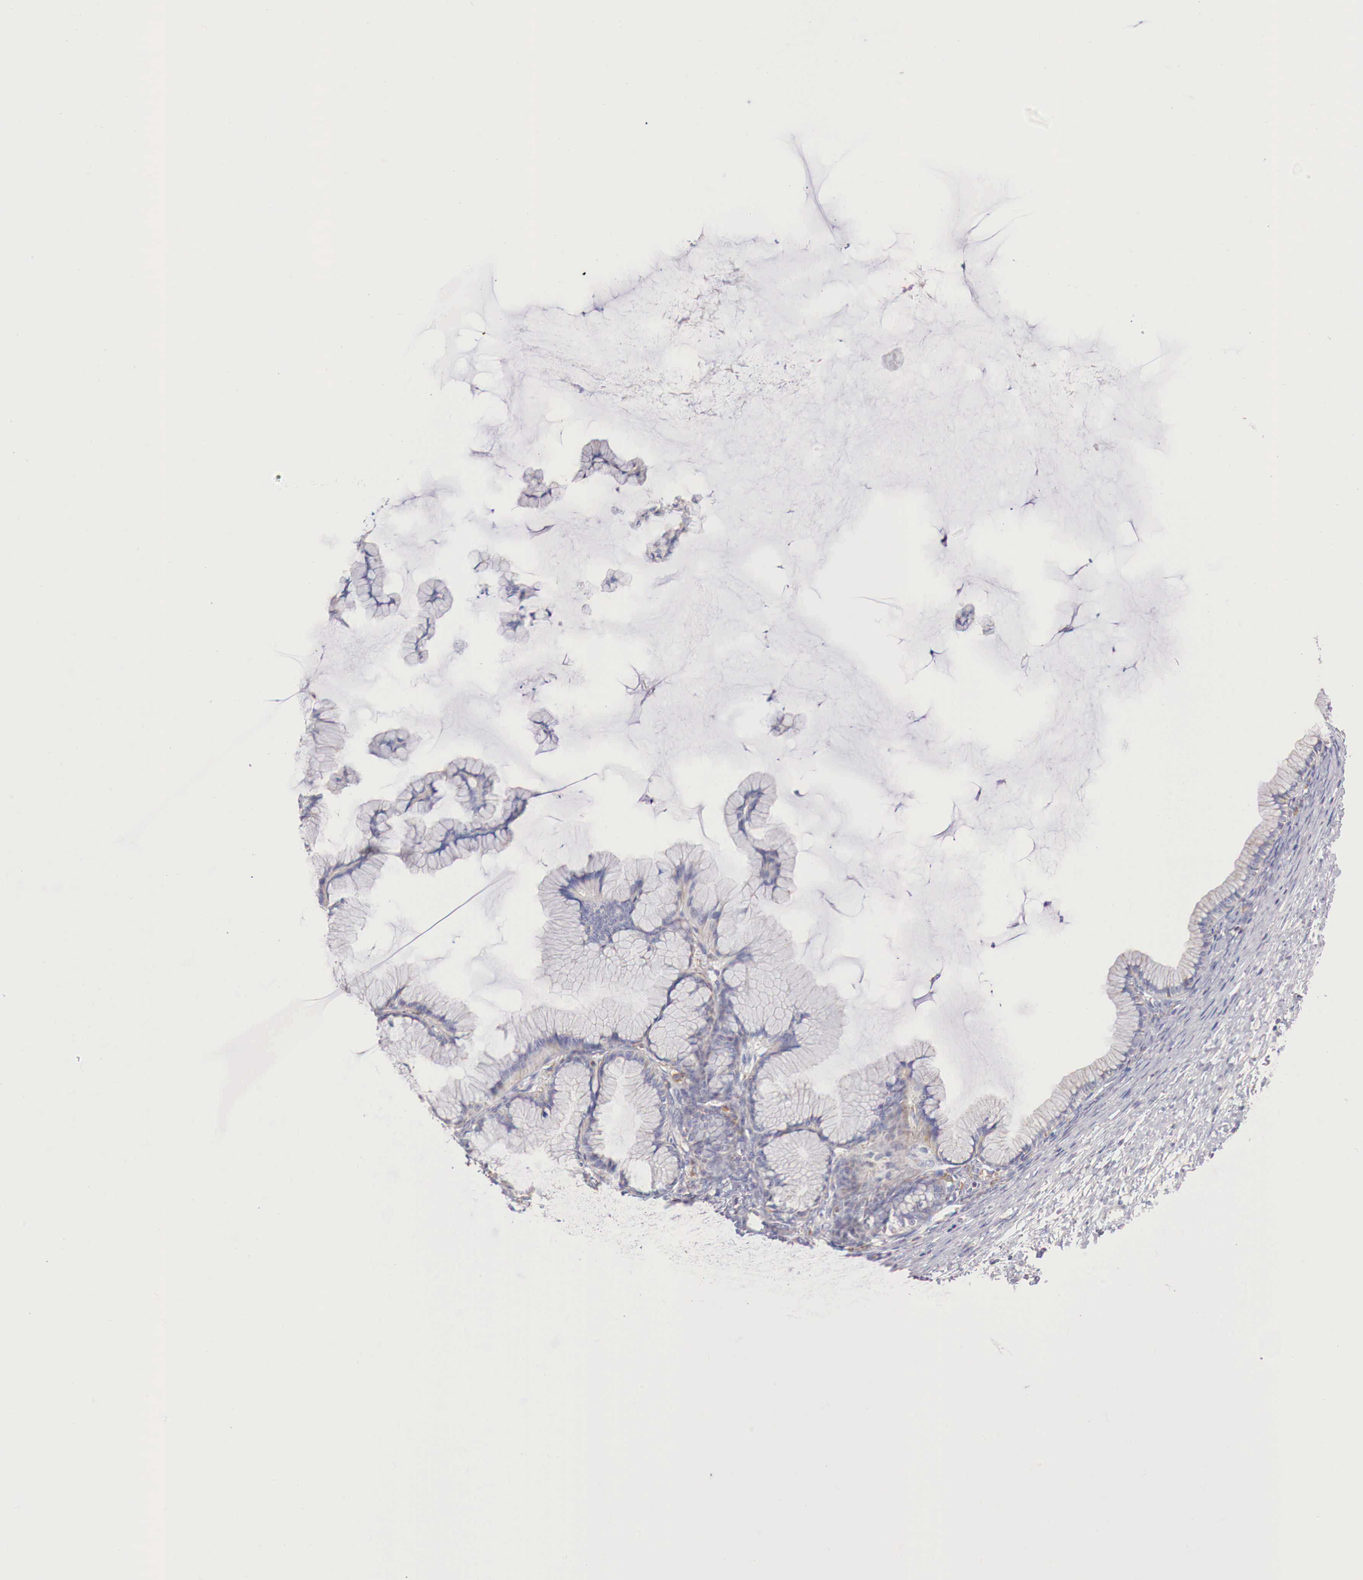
{"staining": {"intensity": "weak", "quantity": "<25%", "location": "cytoplasmic/membranous"}, "tissue": "ovarian cancer", "cell_type": "Tumor cells", "image_type": "cancer", "snomed": [{"axis": "morphology", "description": "Cystadenocarcinoma, mucinous, NOS"}, {"axis": "topography", "description": "Ovary"}], "caption": "High magnification brightfield microscopy of mucinous cystadenocarcinoma (ovarian) stained with DAB (brown) and counterstained with hematoxylin (blue): tumor cells show no significant expression. Brightfield microscopy of immunohistochemistry (IHC) stained with DAB (3,3'-diaminobenzidine) (brown) and hematoxylin (blue), captured at high magnification.", "gene": "IDH3G", "patient": {"sex": "female", "age": 41}}